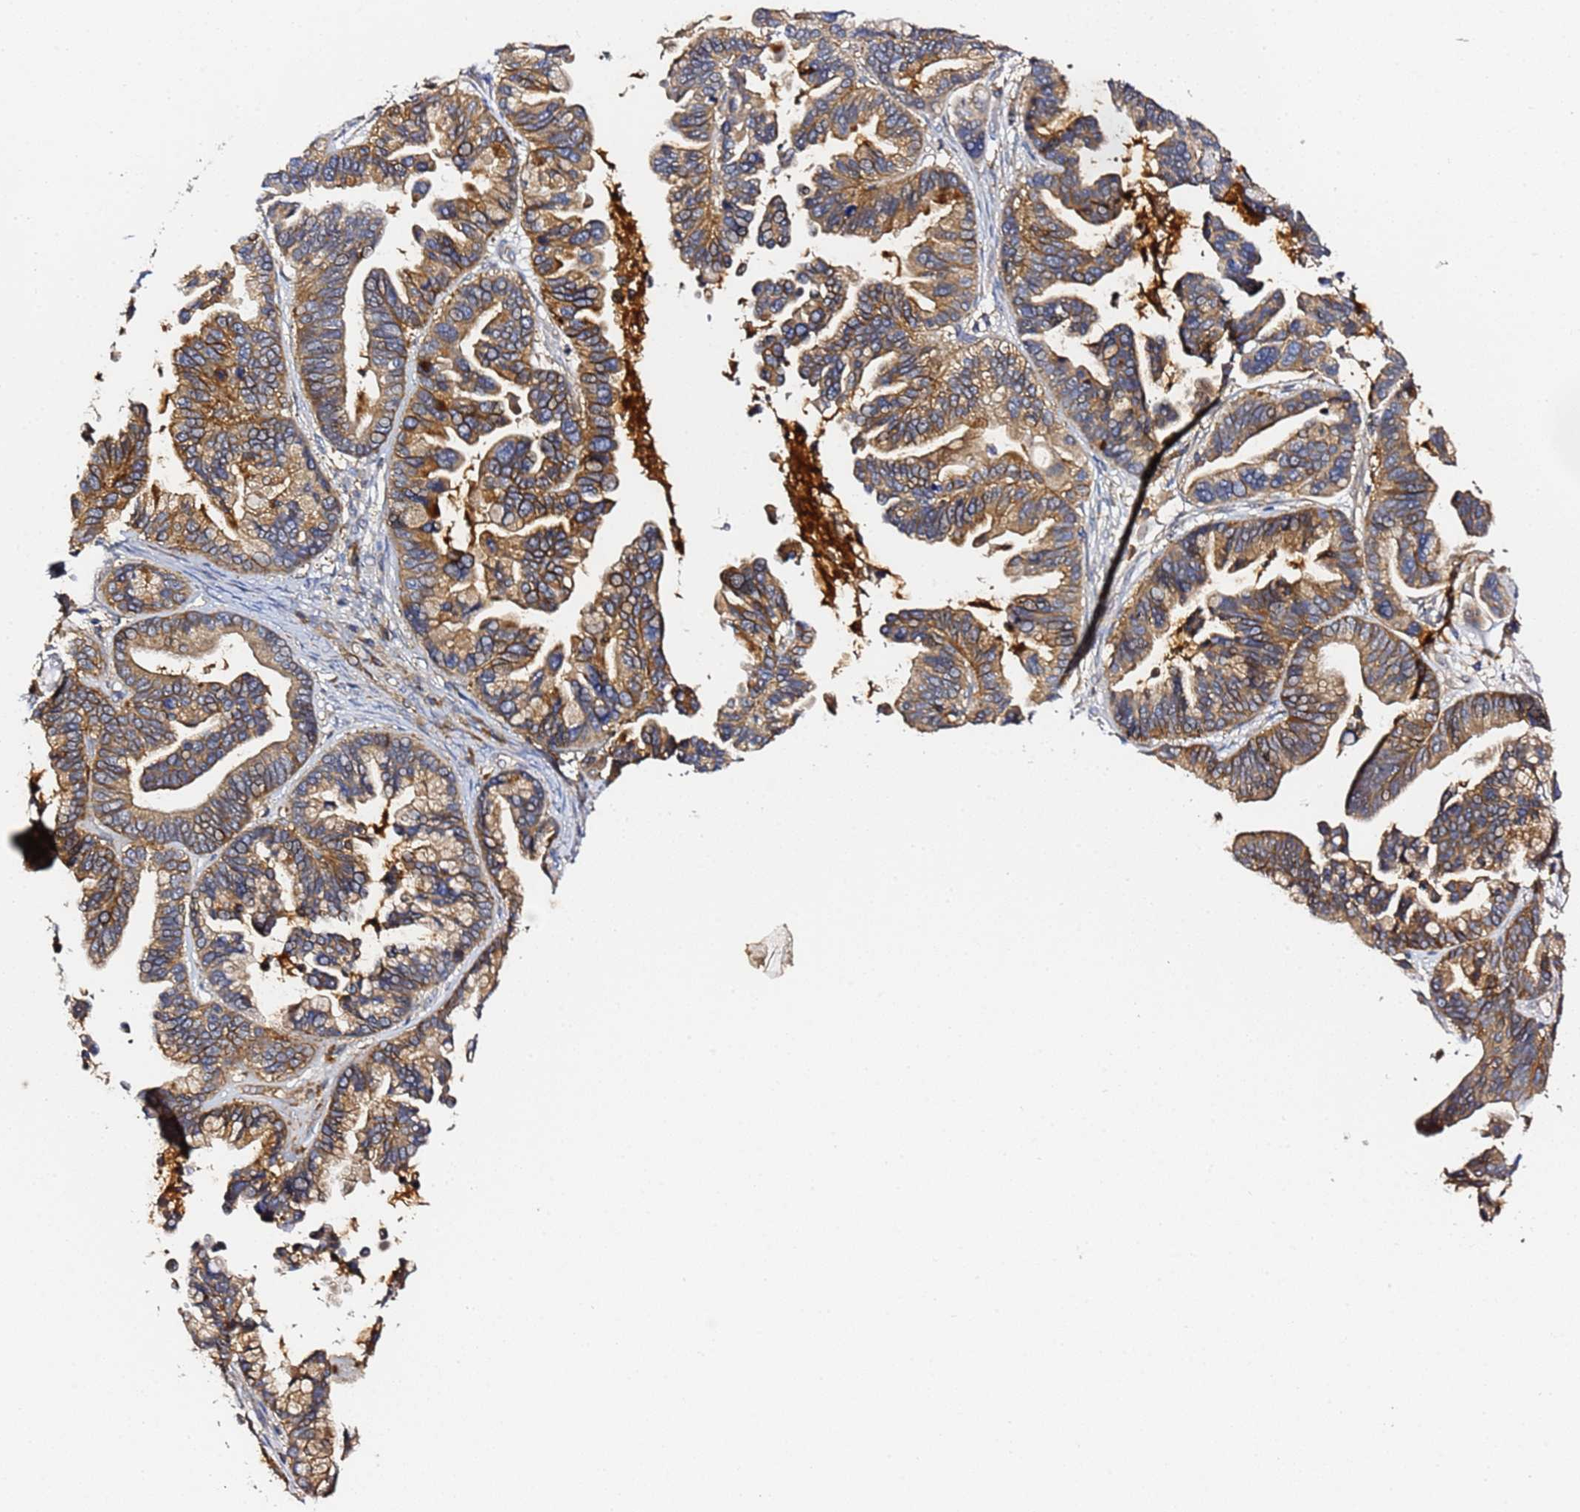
{"staining": {"intensity": "moderate", "quantity": ">75%", "location": "cytoplasmic/membranous"}, "tissue": "ovarian cancer", "cell_type": "Tumor cells", "image_type": "cancer", "snomed": [{"axis": "morphology", "description": "Cystadenocarcinoma, serous, NOS"}, {"axis": "topography", "description": "Ovary"}], "caption": "DAB immunohistochemical staining of ovarian cancer (serous cystadenocarcinoma) reveals moderate cytoplasmic/membranous protein positivity in approximately >75% of tumor cells.", "gene": "LRRC69", "patient": {"sex": "female", "age": 56}}